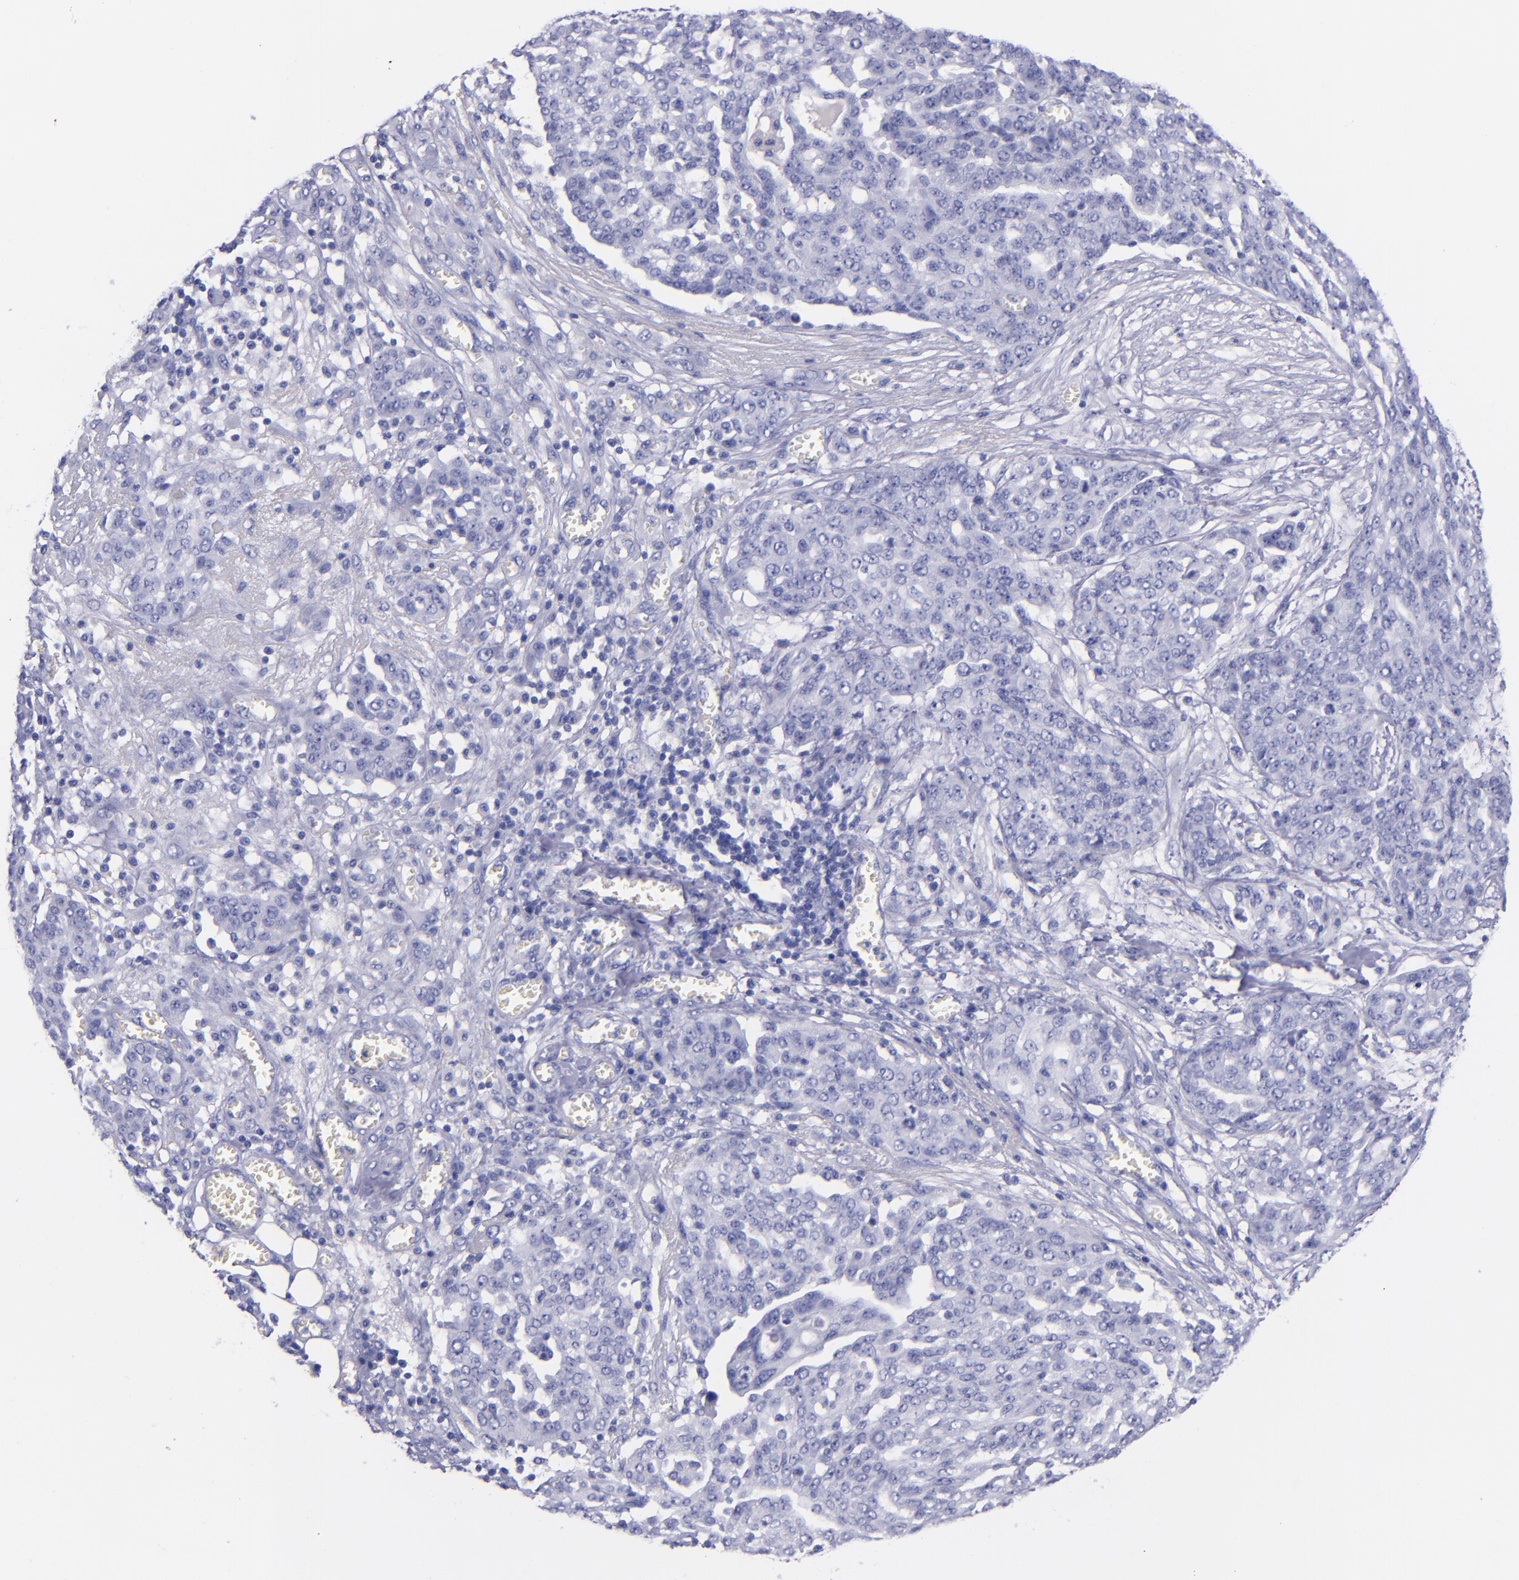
{"staining": {"intensity": "negative", "quantity": "none", "location": "none"}, "tissue": "ovarian cancer", "cell_type": "Tumor cells", "image_type": "cancer", "snomed": [{"axis": "morphology", "description": "Cystadenocarcinoma, serous, NOS"}, {"axis": "topography", "description": "Soft tissue"}, {"axis": "topography", "description": "Ovary"}], "caption": "Tumor cells show no significant protein staining in ovarian cancer (serous cystadenocarcinoma).", "gene": "SV2A", "patient": {"sex": "female", "age": 57}}